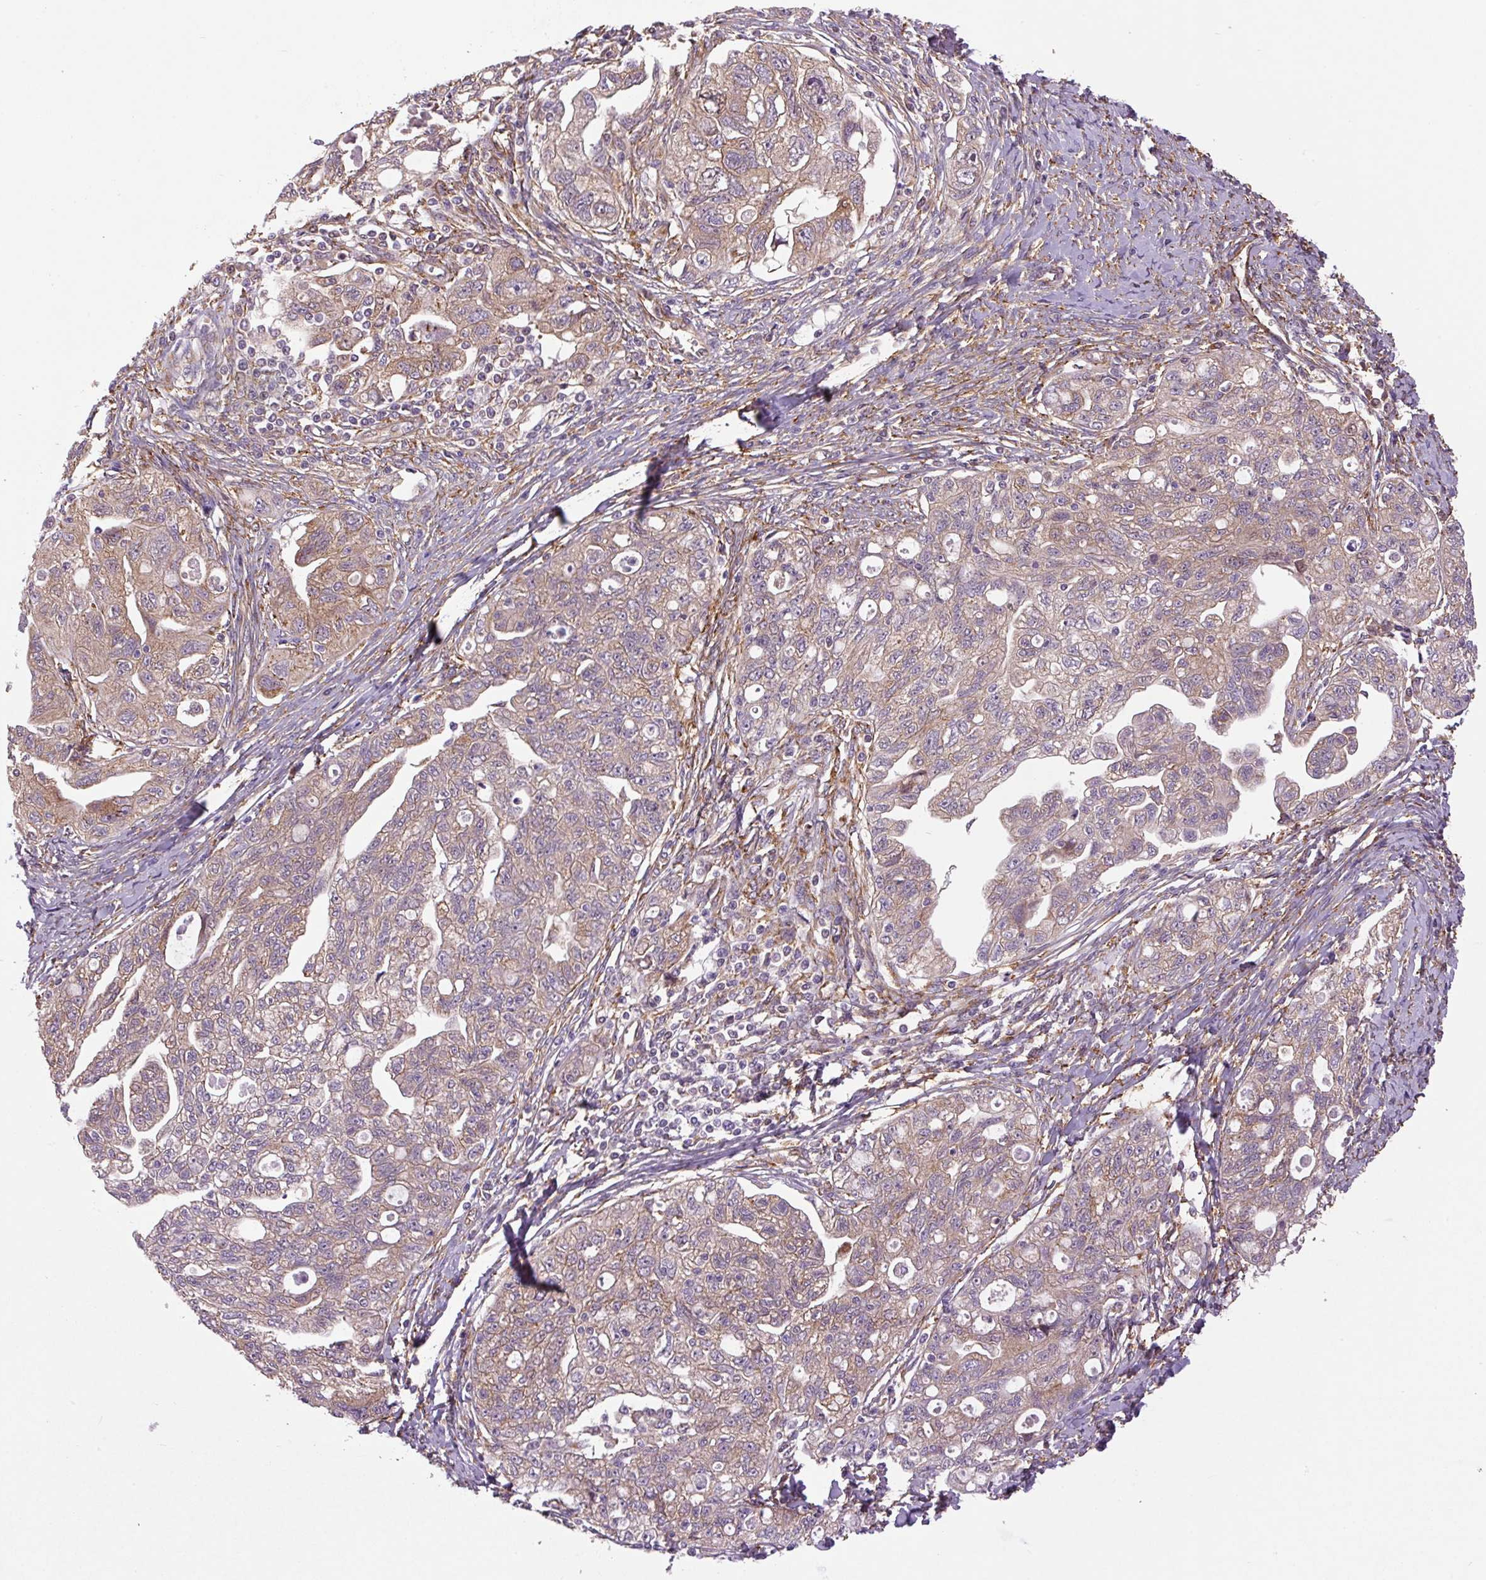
{"staining": {"intensity": "weak", "quantity": "25%-75%", "location": "cytoplasmic/membranous"}, "tissue": "ovarian cancer", "cell_type": "Tumor cells", "image_type": "cancer", "snomed": [{"axis": "morphology", "description": "Carcinoma, NOS"}, {"axis": "morphology", "description": "Cystadenocarcinoma, serous, NOS"}, {"axis": "topography", "description": "Ovary"}], "caption": "There is low levels of weak cytoplasmic/membranous positivity in tumor cells of ovarian carcinoma, as demonstrated by immunohistochemical staining (brown color).", "gene": "SEPTIN10", "patient": {"sex": "female", "age": 69}}